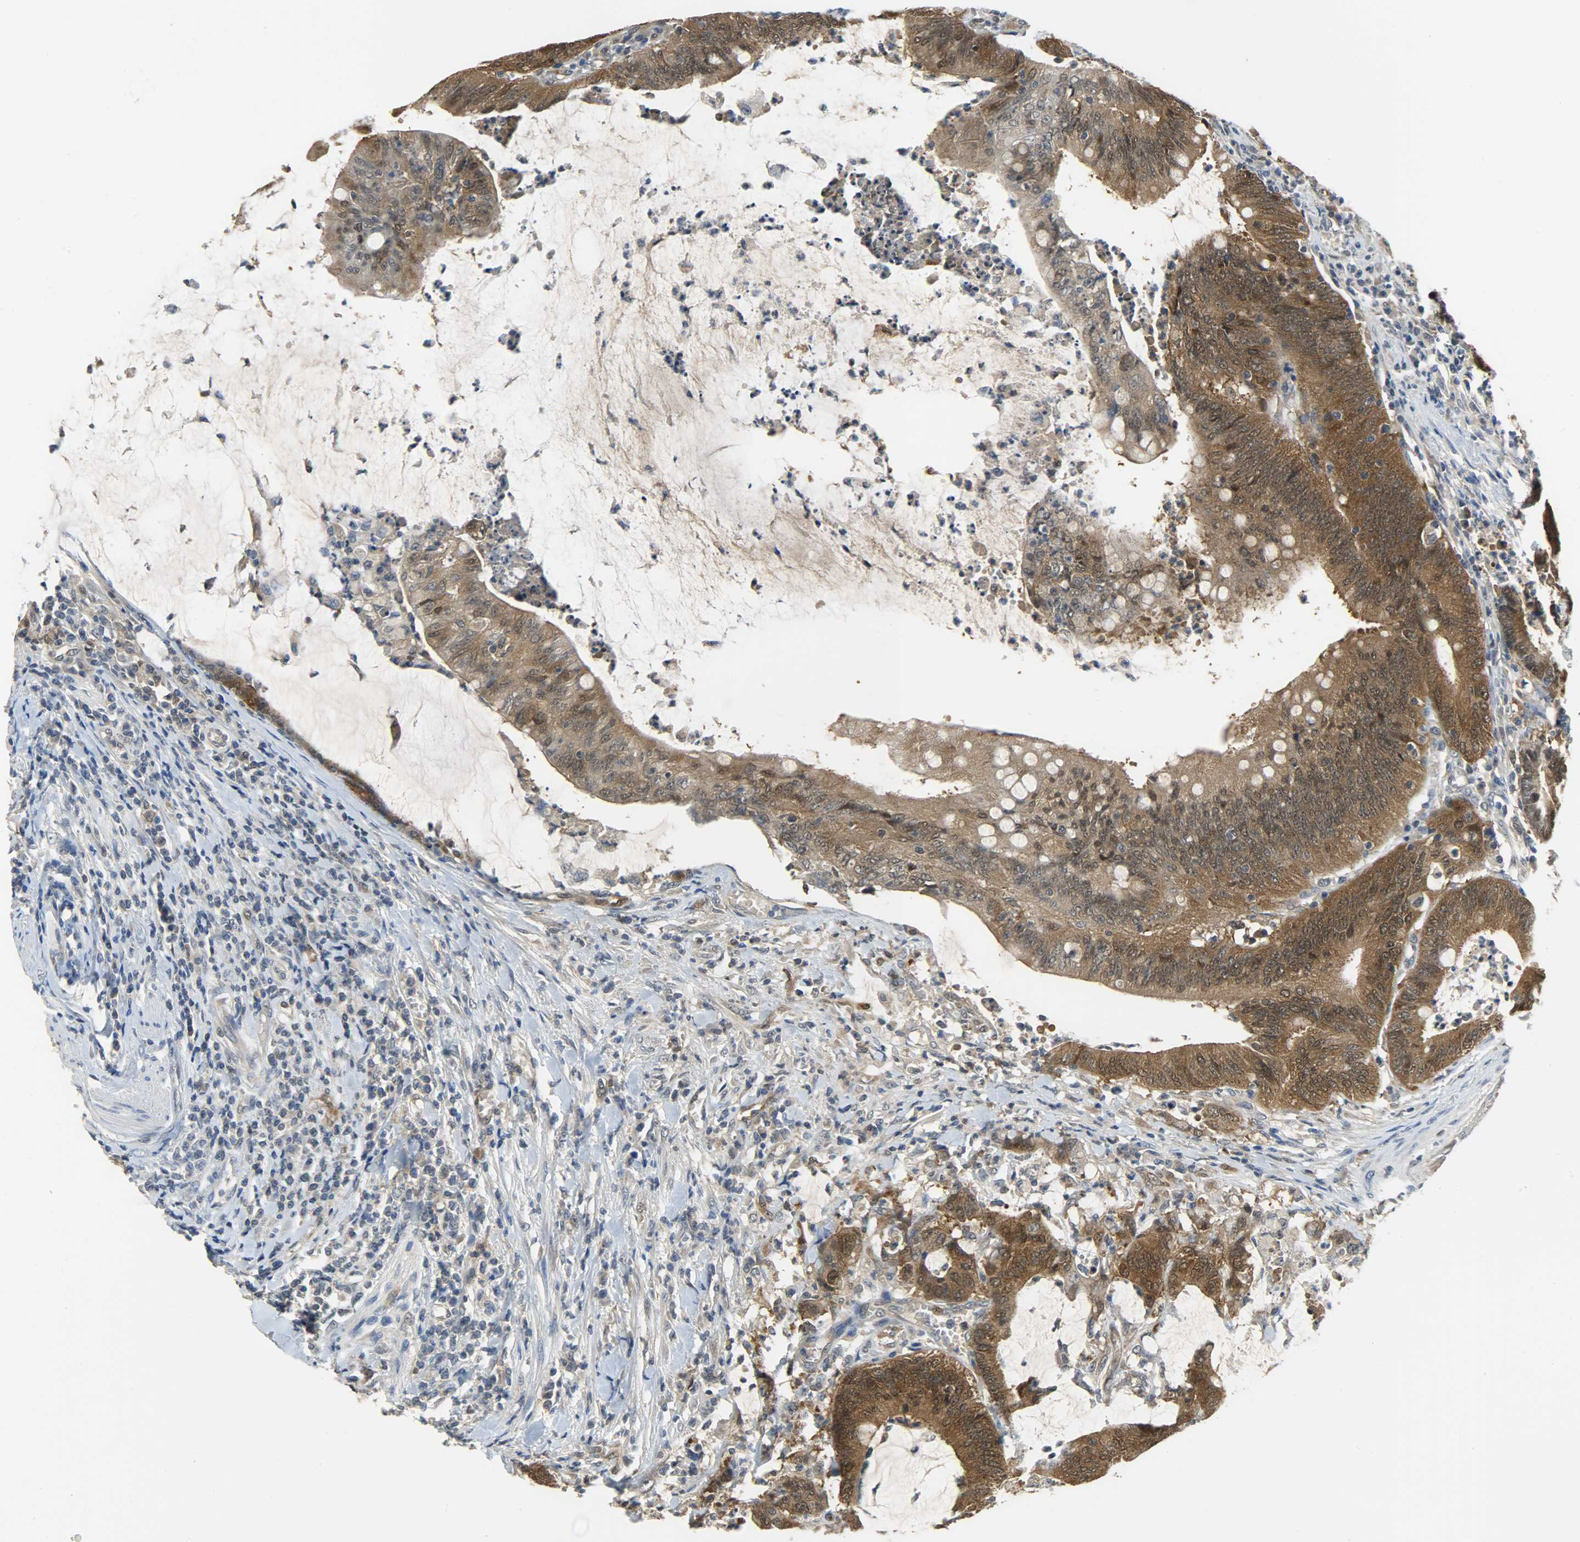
{"staining": {"intensity": "strong", "quantity": ">75%", "location": "cytoplasmic/membranous,nuclear"}, "tissue": "colorectal cancer", "cell_type": "Tumor cells", "image_type": "cancer", "snomed": [{"axis": "morphology", "description": "Adenocarcinoma, NOS"}, {"axis": "topography", "description": "Rectum"}], "caption": "Immunohistochemical staining of human colorectal cancer (adenocarcinoma) reveals strong cytoplasmic/membranous and nuclear protein expression in about >75% of tumor cells.", "gene": "EIF4EBP1", "patient": {"sex": "female", "age": 66}}